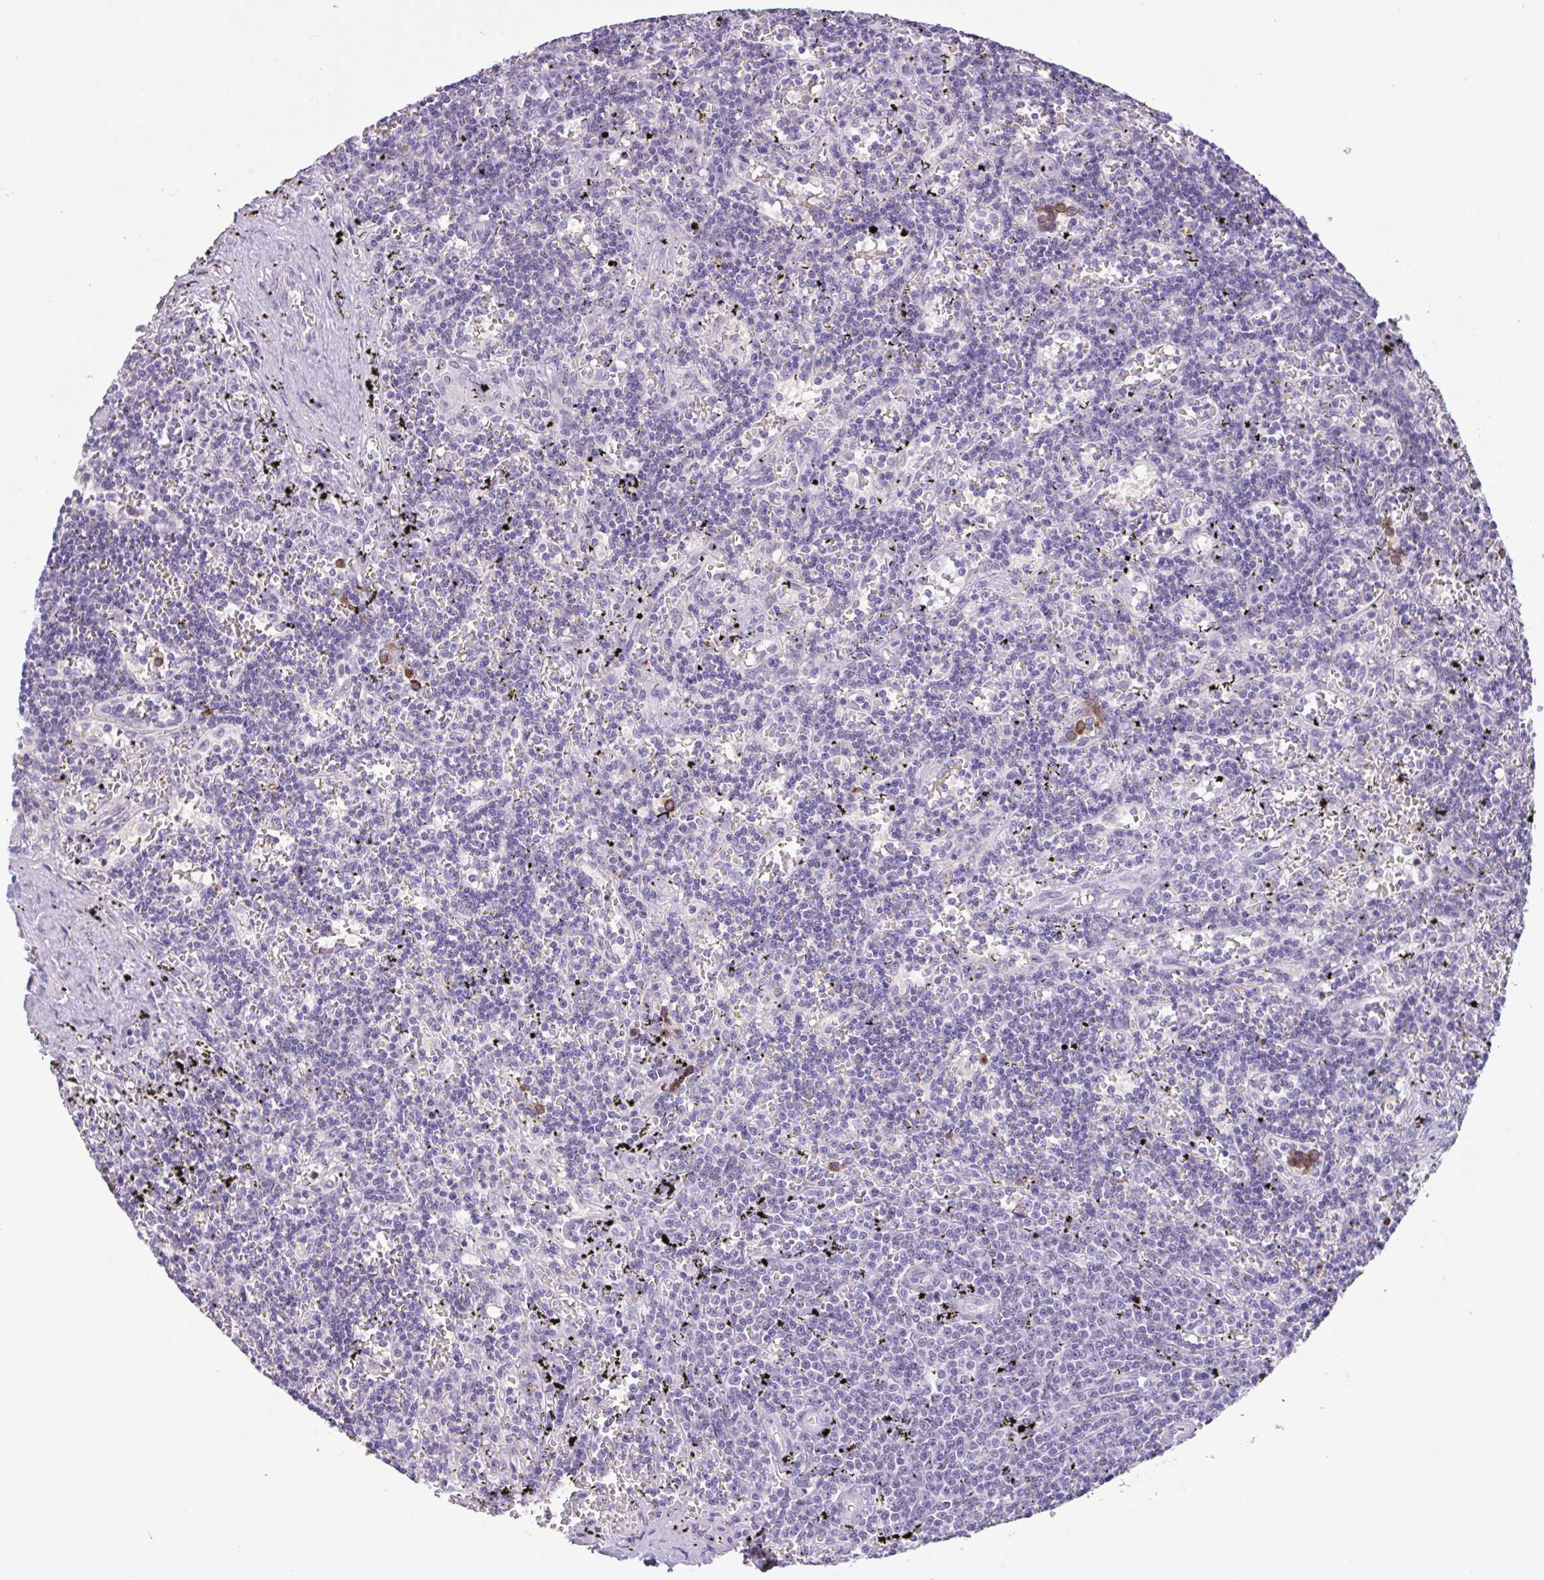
{"staining": {"intensity": "negative", "quantity": "none", "location": "none"}, "tissue": "lymphoma", "cell_type": "Tumor cells", "image_type": "cancer", "snomed": [{"axis": "morphology", "description": "Malignant lymphoma, non-Hodgkin's type, Low grade"}, {"axis": "topography", "description": "Spleen"}], "caption": "The image demonstrates no significant staining in tumor cells of lymphoma.", "gene": "CTSE", "patient": {"sex": "male", "age": 60}}